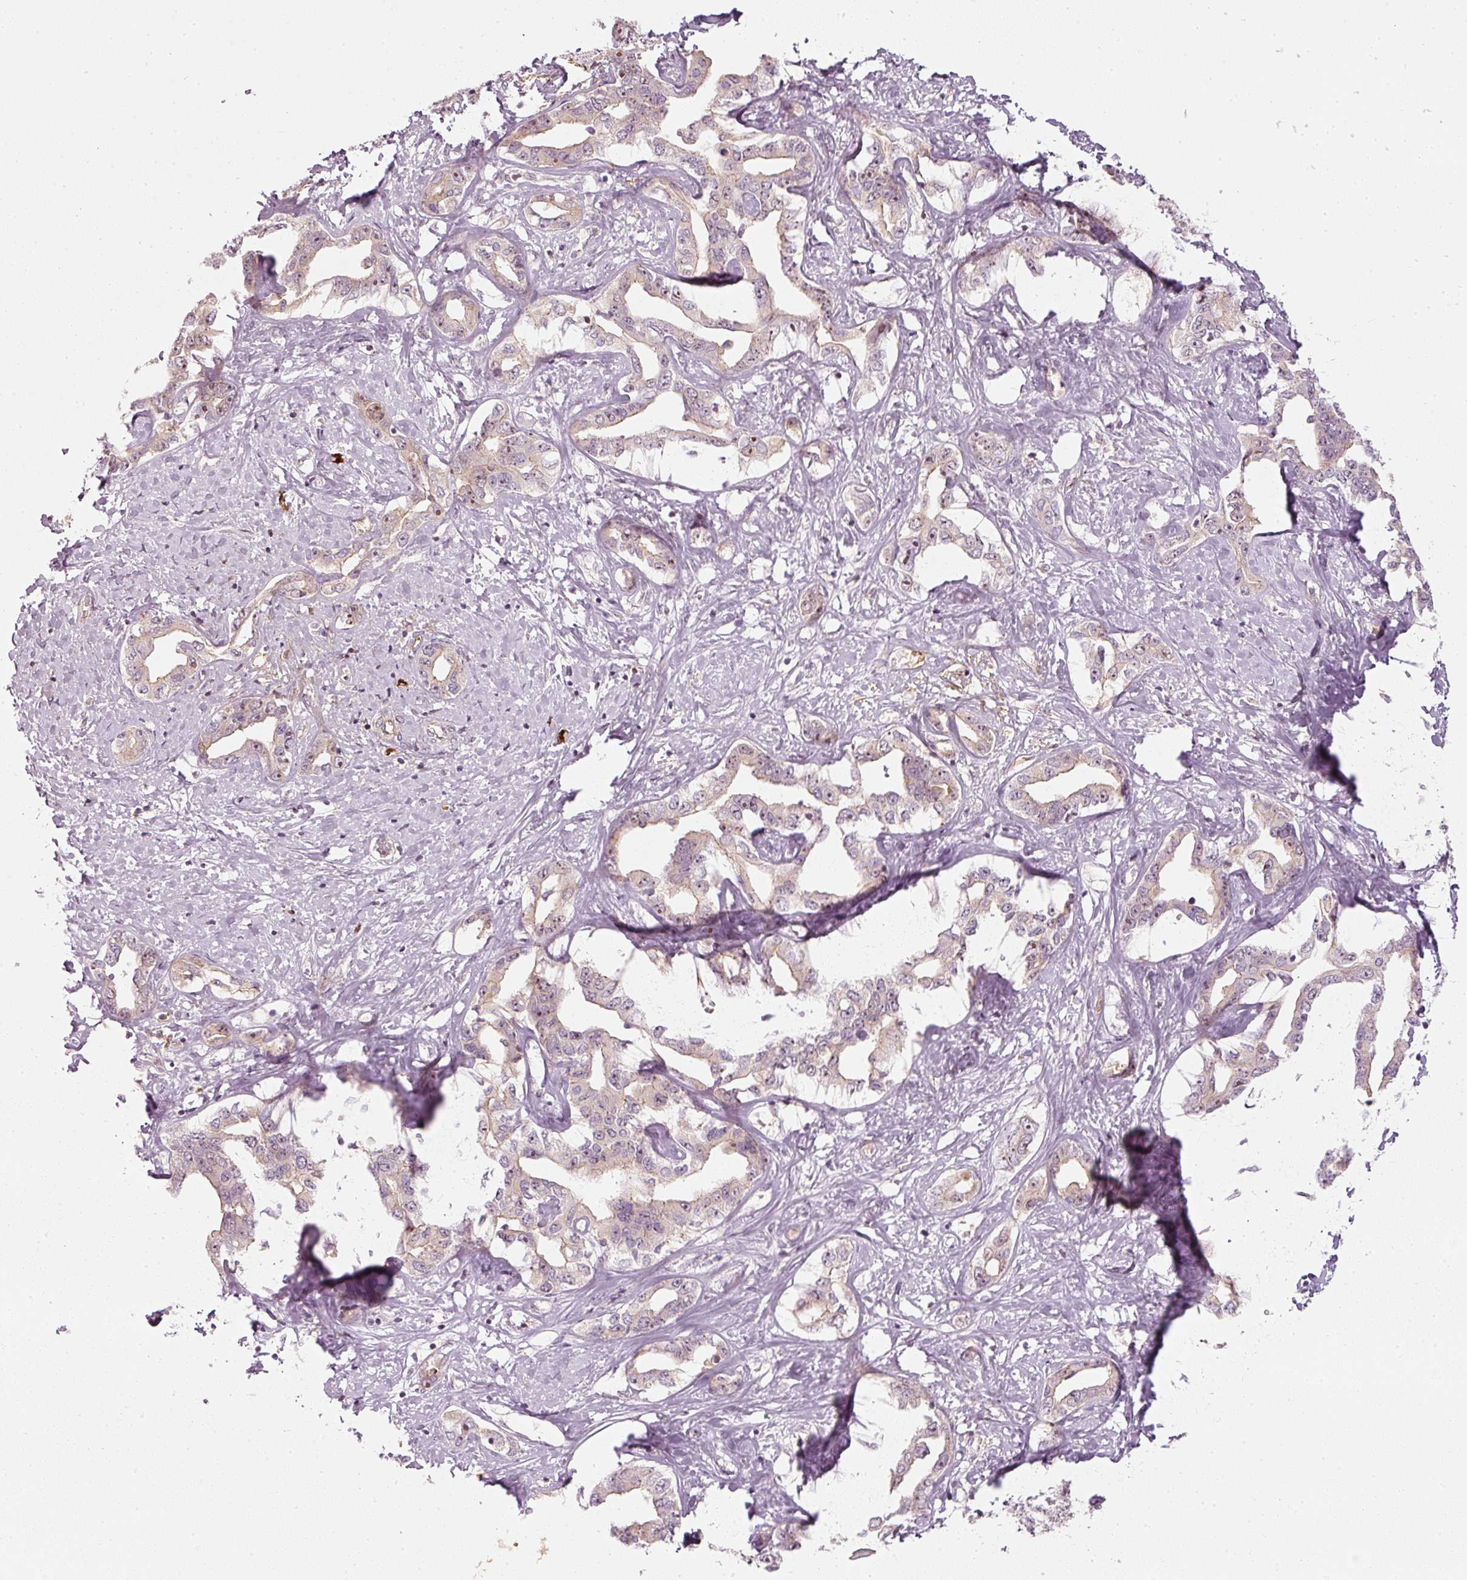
{"staining": {"intensity": "negative", "quantity": "none", "location": "none"}, "tissue": "liver cancer", "cell_type": "Tumor cells", "image_type": "cancer", "snomed": [{"axis": "morphology", "description": "Cholangiocarcinoma"}, {"axis": "topography", "description": "Liver"}], "caption": "Histopathology image shows no protein expression in tumor cells of liver cancer (cholangiocarcinoma) tissue. The staining is performed using DAB (3,3'-diaminobenzidine) brown chromogen with nuclei counter-stained in using hematoxylin.", "gene": "VCAM1", "patient": {"sex": "male", "age": 59}}